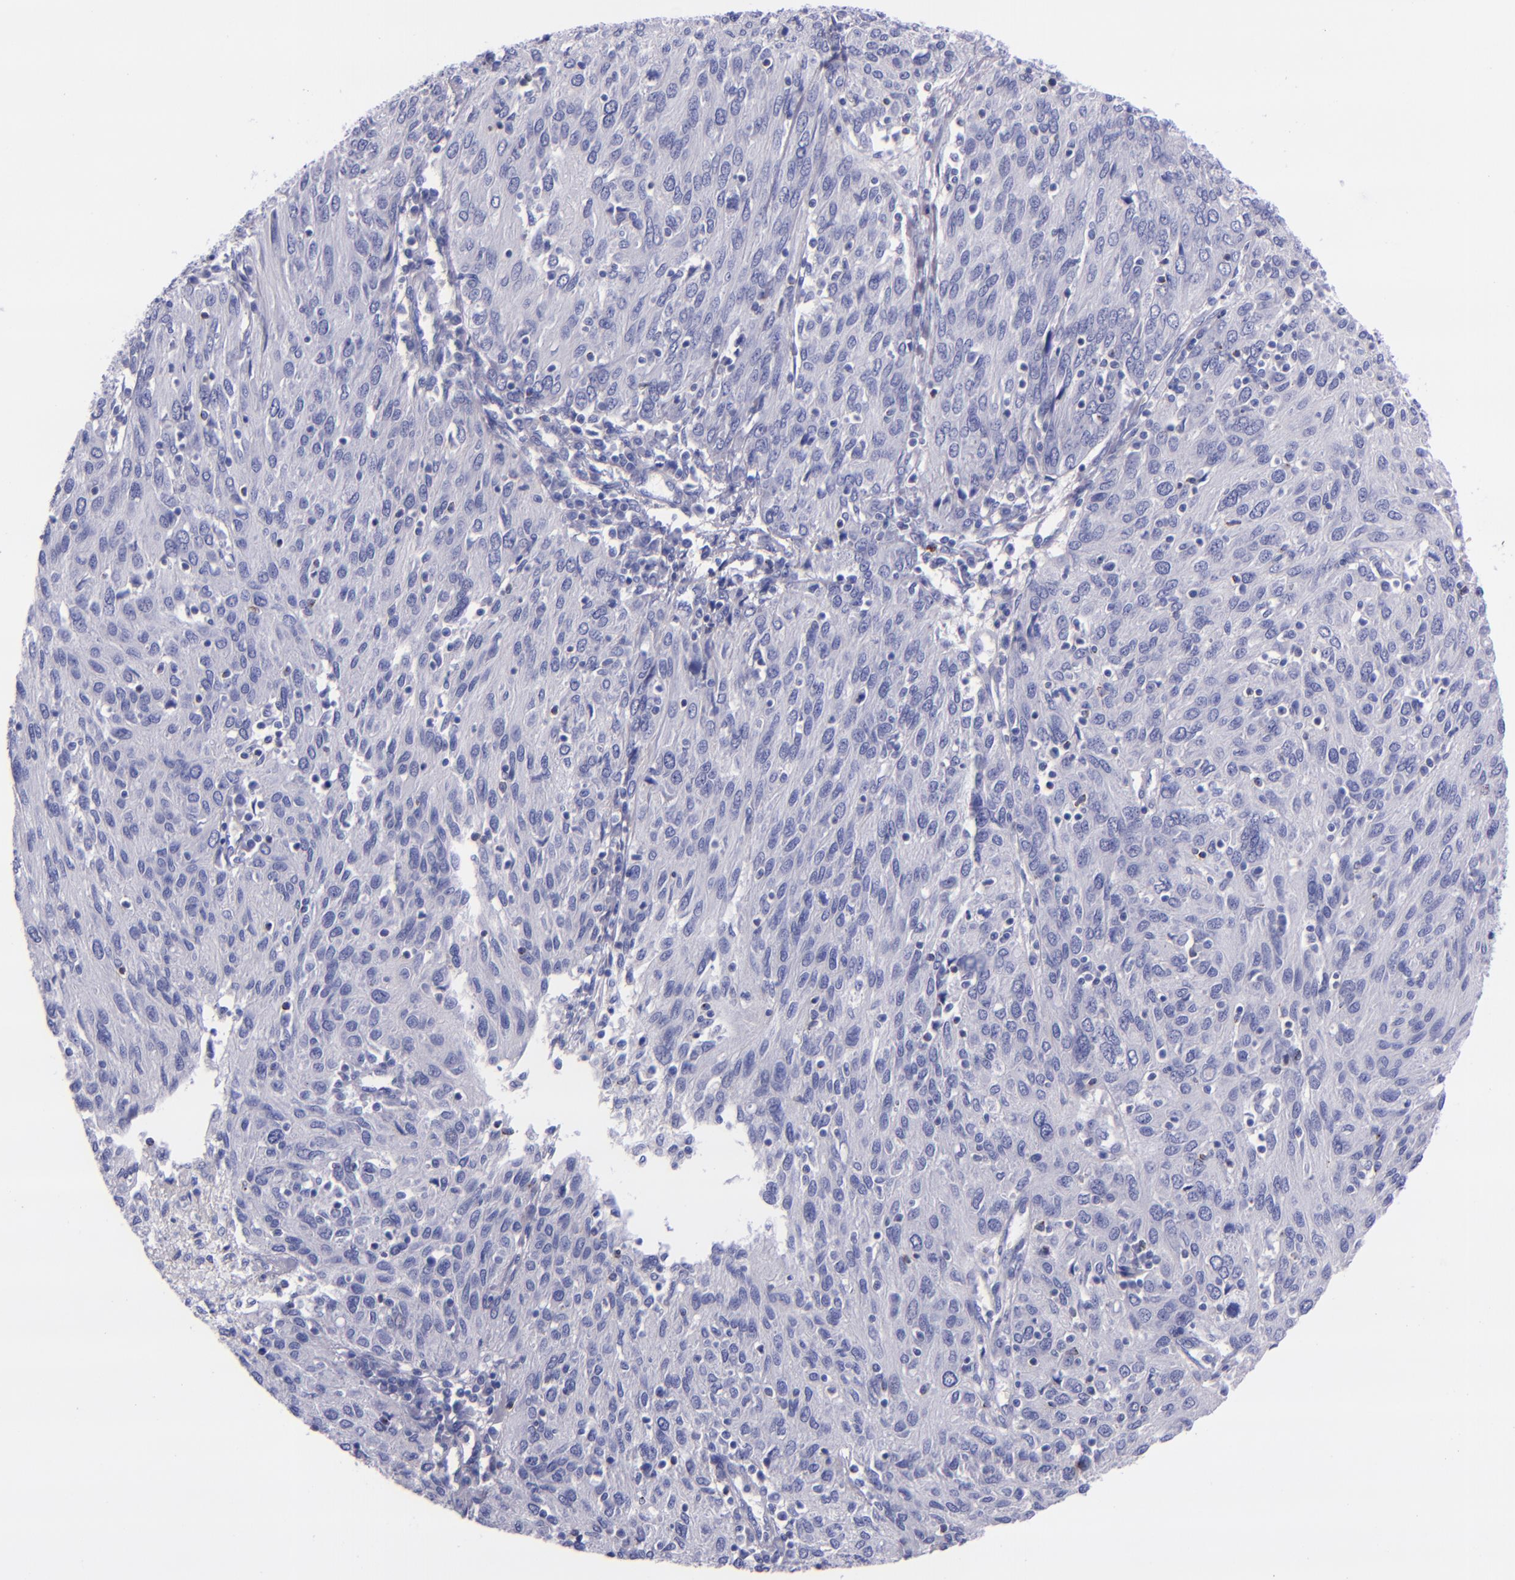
{"staining": {"intensity": "negative", "quantity": "none", "location": "none"}, "tissue": "ovarian cancer", "cell_type": "Tumor cells", "image_type": "cancer", "snomed": [{"axis": "morphology", "description": "Carcinoma, endometroid"}, {"axis": "topography", "description": "Ovary"}], "caption": "This image is of ovarian cancer stained with IHC to label a protein in brown with the nuclei are counter-stained blue. There is no positivity in tumor cells. (Brightfield microscopy of DAB (3,3'-diaminobenzidine) IHC at high magnification).", "gene": "LAG3", "patient": {"sex": "female", "age": 50}}